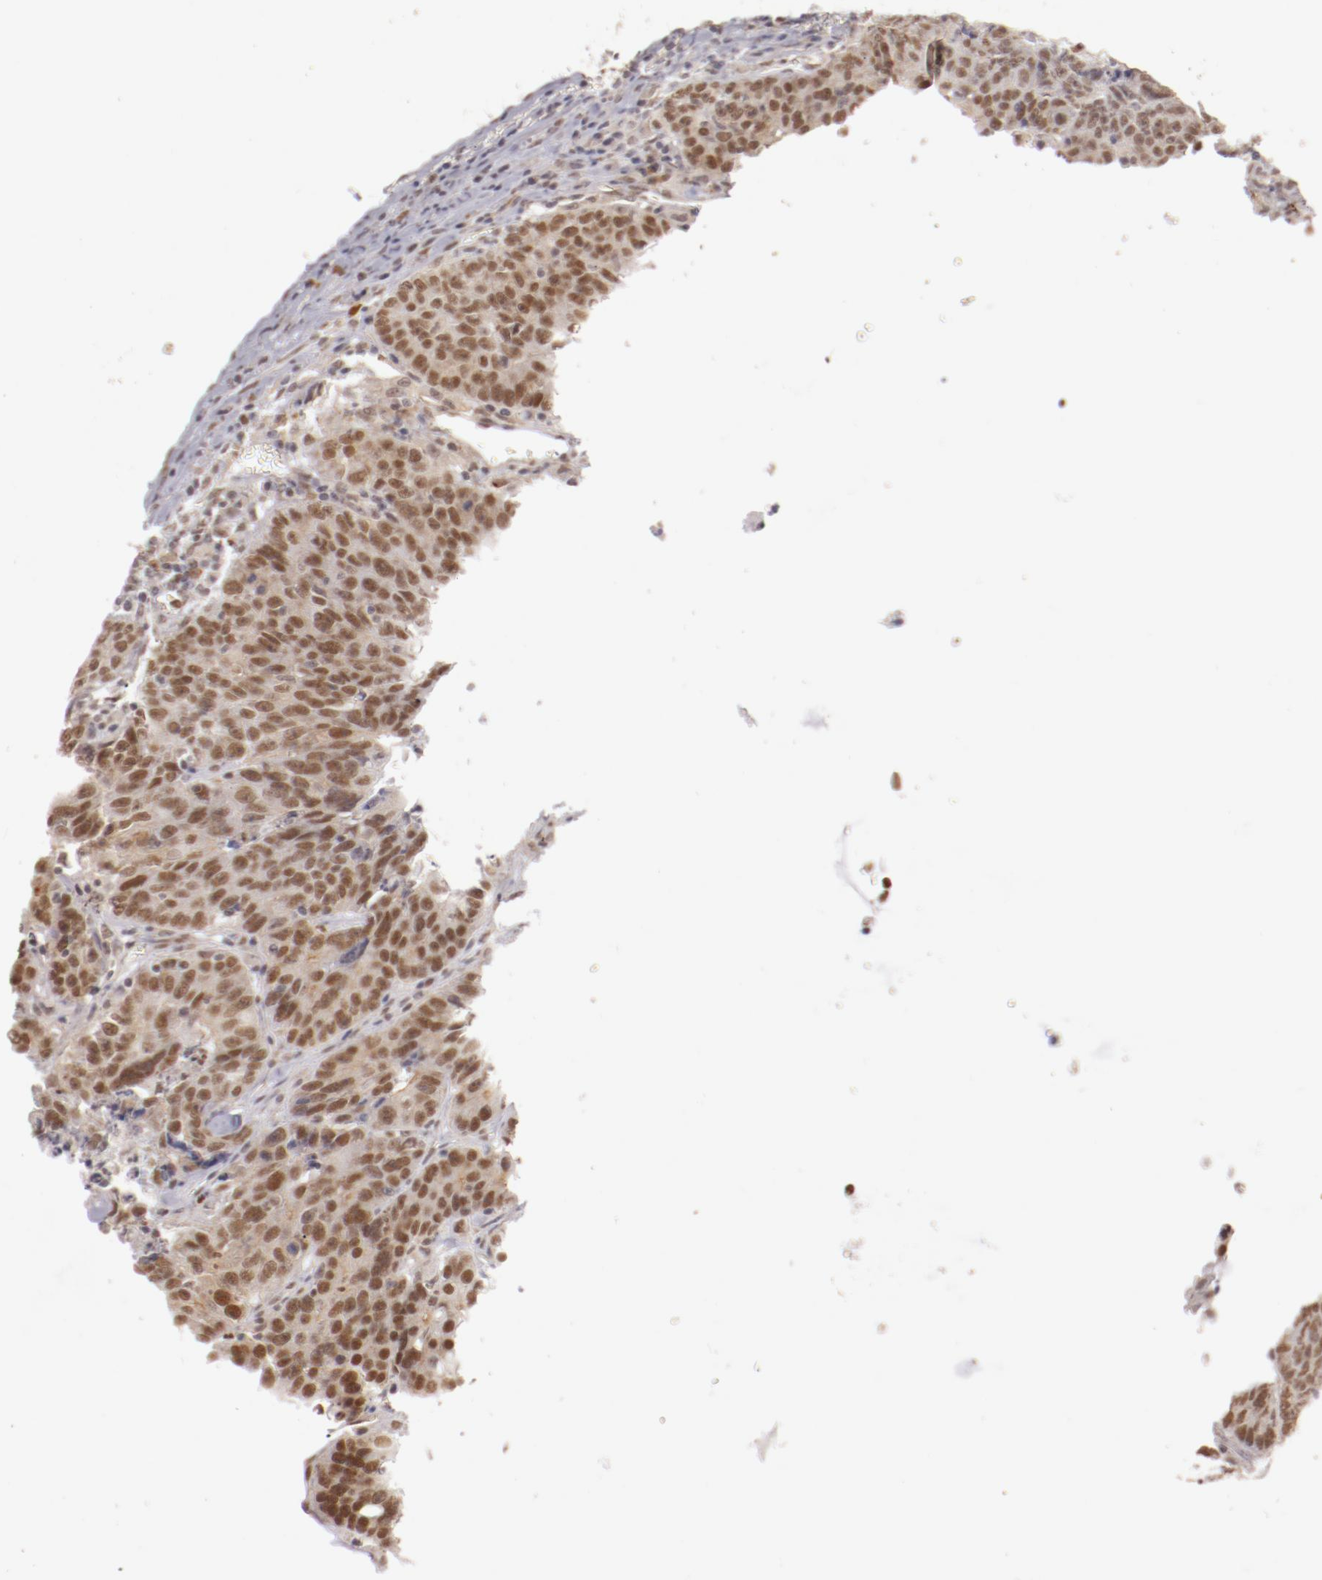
{"staining": {"intensity": "moderate", "quantity": ">75%", "location": "cytoplasmic/membranous,nuclear"}, "tissue": "colorectal cancer", "cell_type": "Tumor cells", "image_type": "cancer", "snomed": [{"axis": "morphology", "description": "Adenocarcinoma, NOS"}, {"axis": "topography", "description": "Colon"}], "caption": "Immunohistochemical staining of adenocarcinoma (colorectal) exhibits medium levels of moderate cytoplasmic/membranous and nuclear staining in approximately >75% of tumor cells. Immunohistochemistry (ihc) stains the protein in brown and the nuclei are stained blue.", "gene": "NFE2", "patient": {"sex": "female", "age": 53}}